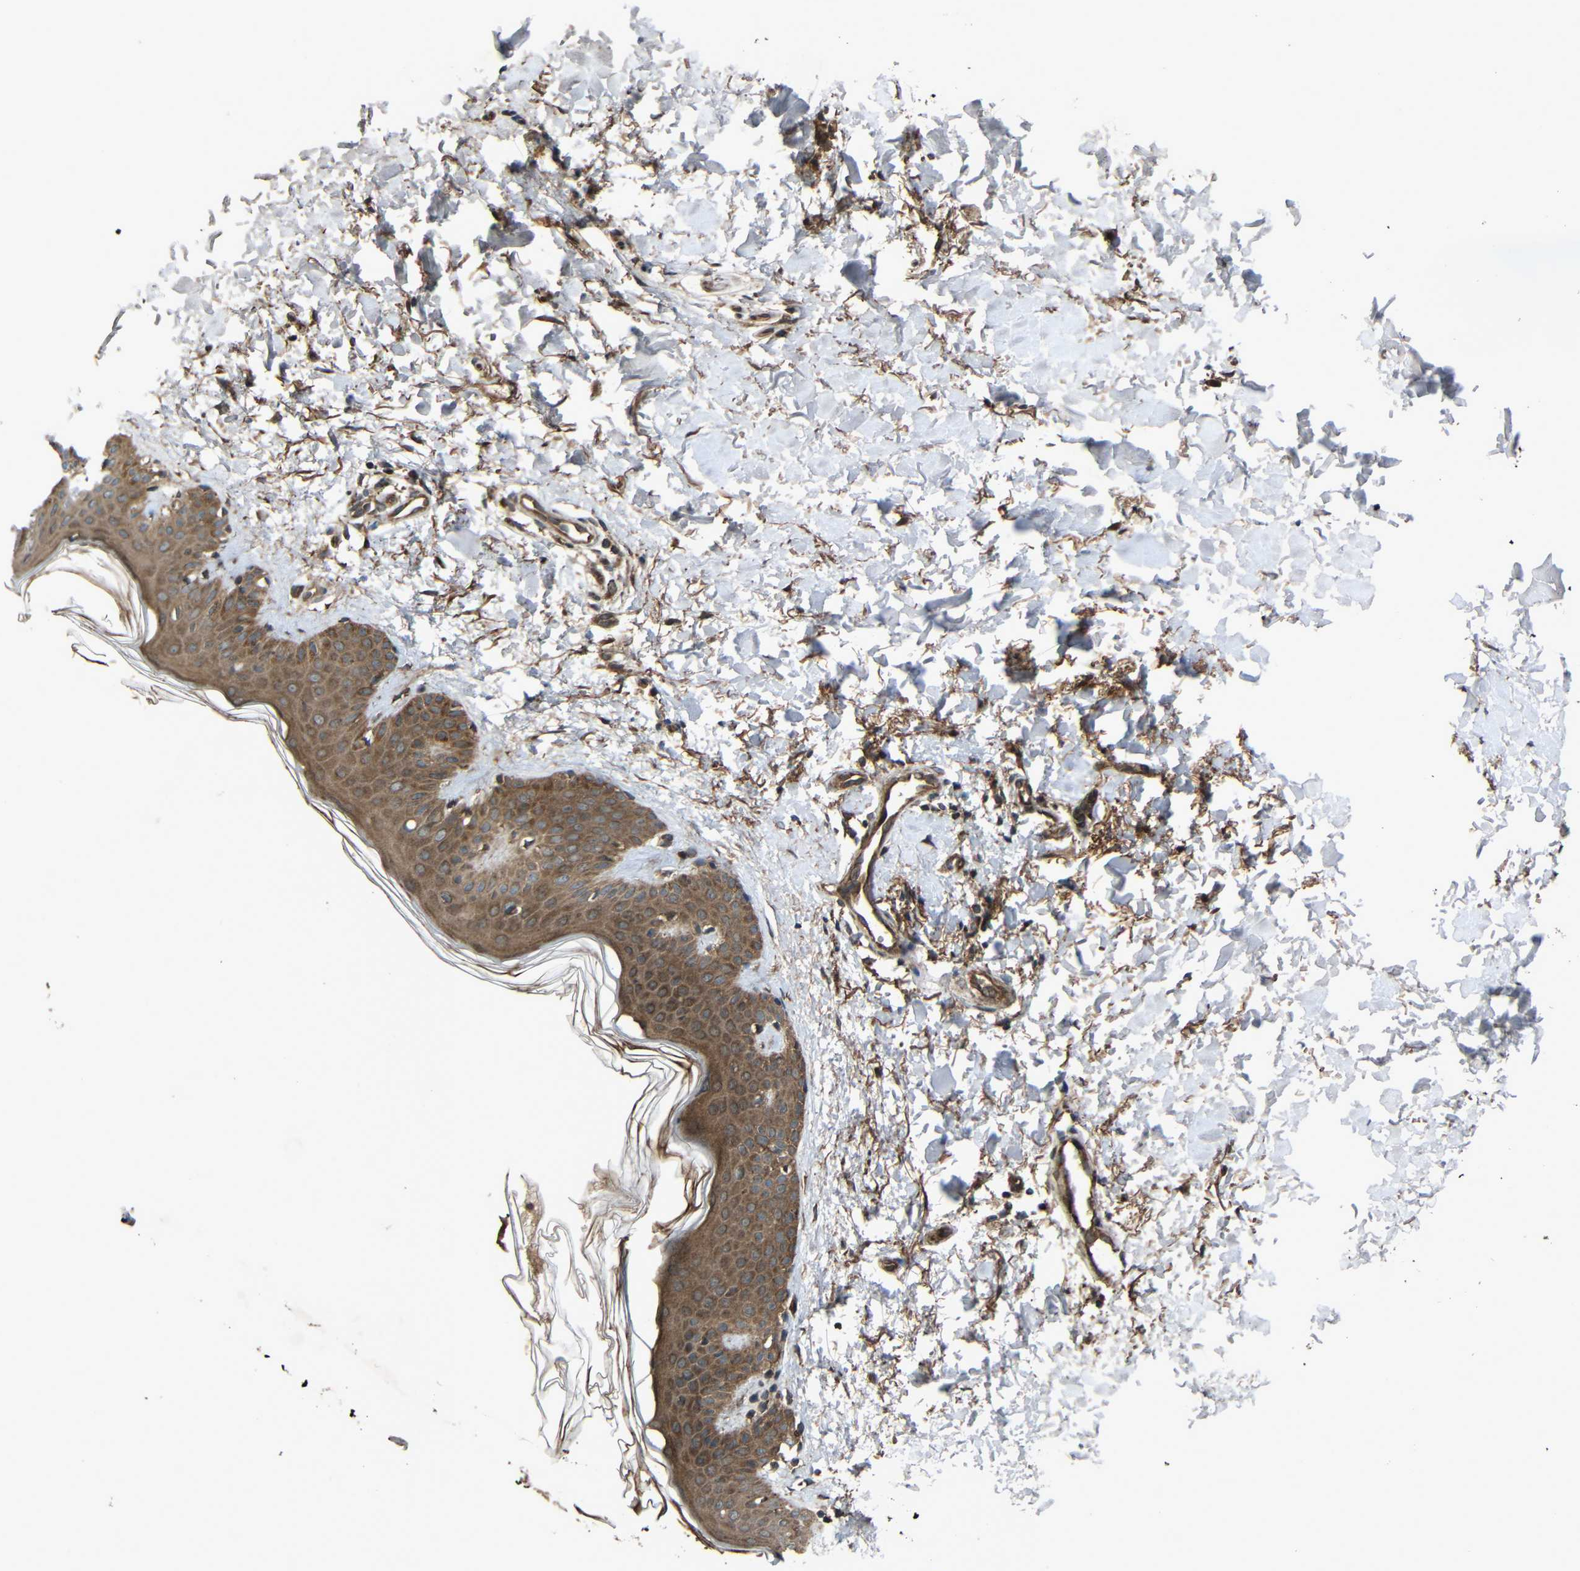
{"staining": {"intensity": "moderate", "quantity": ">75%", "location": "cytoplasmic/membranous"}, "tissue": "skin", "cell_type": "Fibroblasts", "image_type": "normal", "snomed": [{"axis": "morphology", "description": "Normal tissue, NOS"}, {"axis": "topography", "description": "Skin"}], "caption": "The histopathology image demonstrates a brown stain indicating the presence of a protein in the cytoplasmic/membranous of fibroblasts in skin. Nuclei are stained in blue.", "gene": "C1GALT1", "patient": {"sex": "male", "age": 67}}